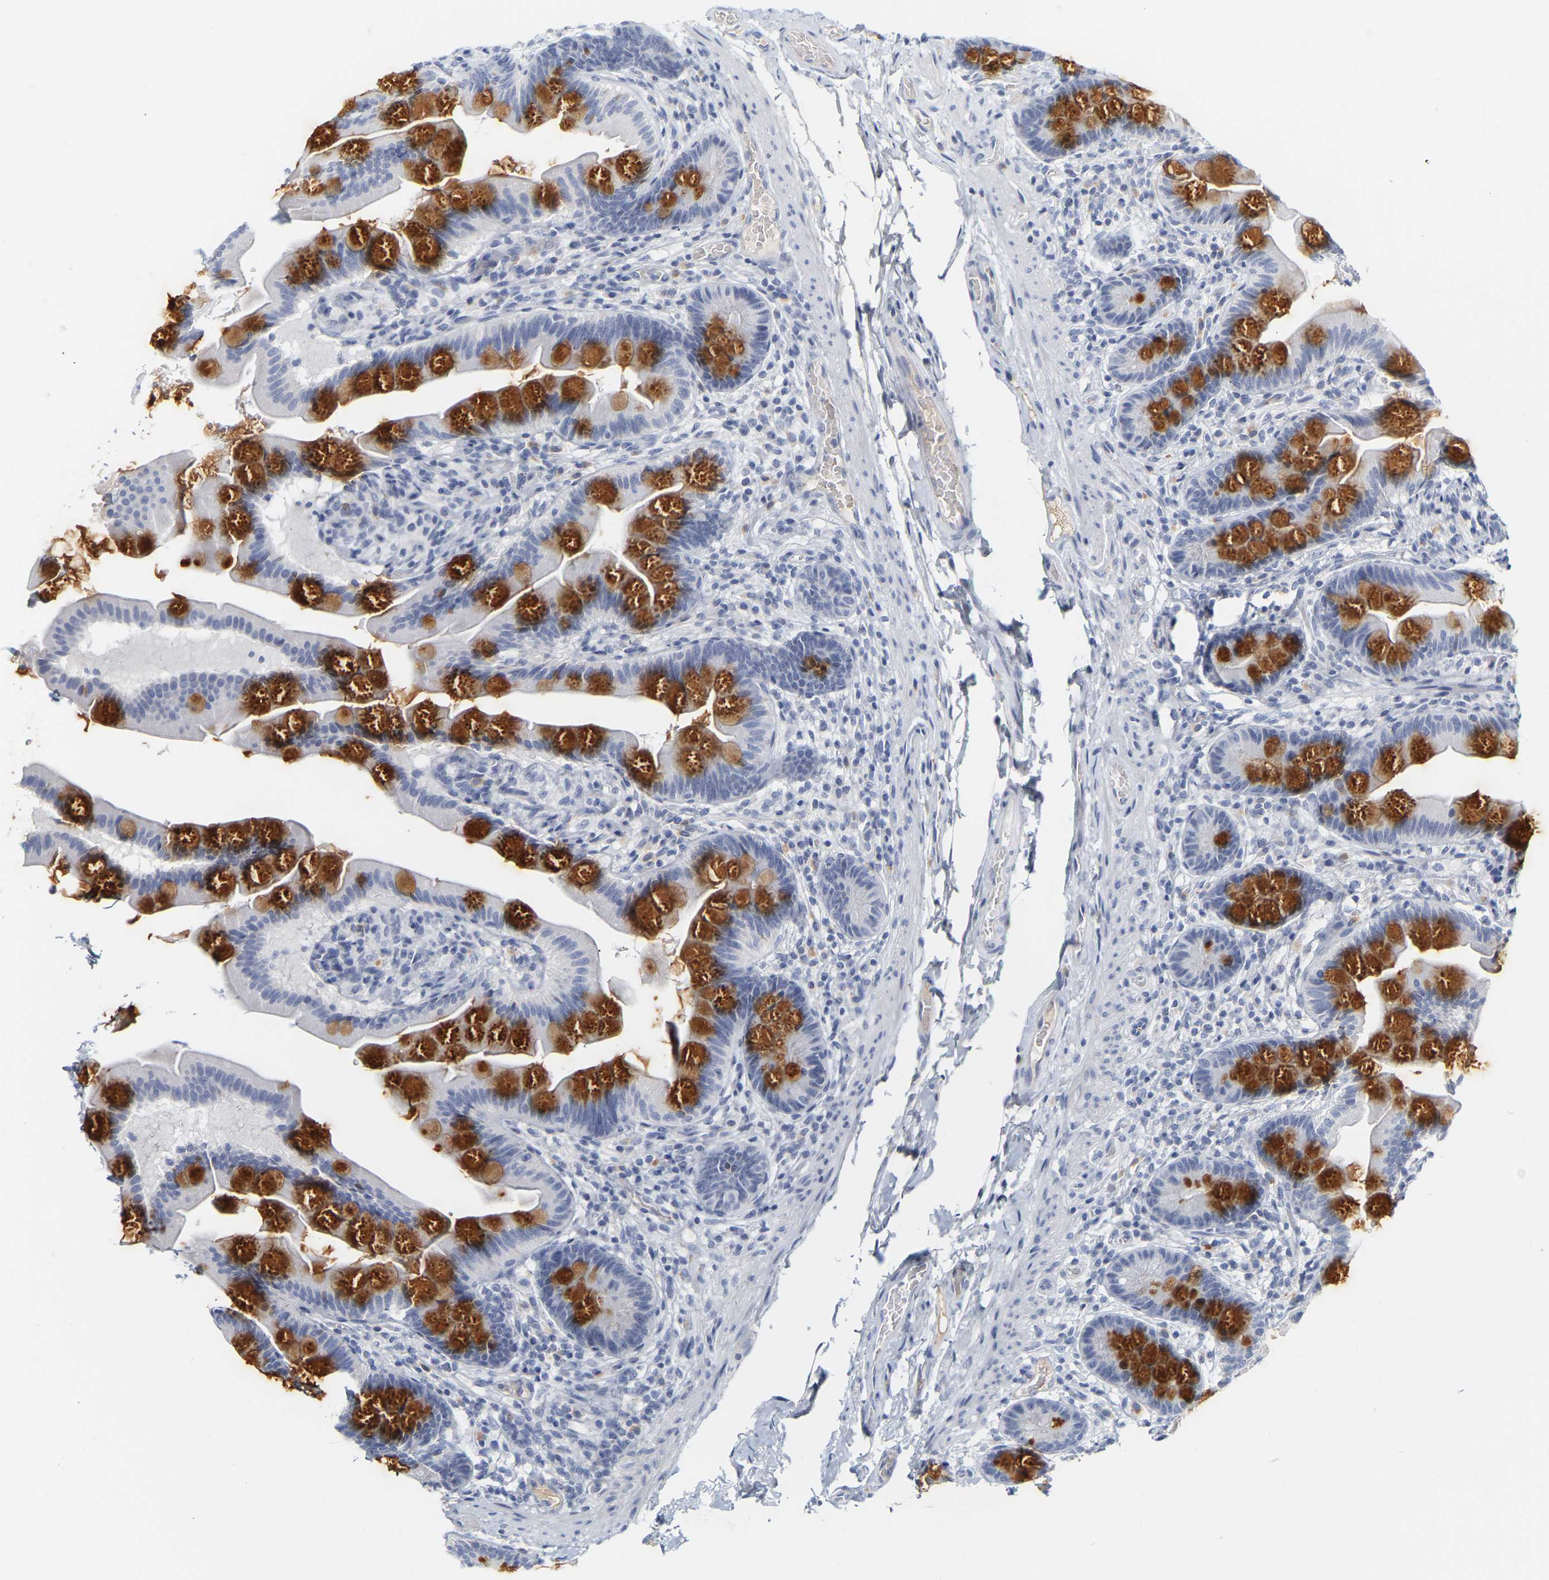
{"staining": {"intensity": "strong", "quantity": "25%-75%", "location": "cytoplasmic/membranous"}, "tissue": "small intestine", "cell_type": "Glandular cells", "image_type": "normal", "snomed": [{"axis": "morphology", "description": "Normal tissue, NOS"}, {"axis": "topography", "description": "Small intestine"}], "caption": "High-magnification brightfield microscopy of benign small intestine stained with DAB (3,3'-diaminobenzidine) (brown) and counterstained with hematoxylin (blue). glandular cells exhibit strong cytoplasmic/membranous staining is appreciated in approximately25%-75% of cells. The staining was performed using DAB to visualize the protein expression in brown, while the nuclei were stained in blue with hematoxylin (Magnification: 20x).", "gene": "GNAS", "patient": {"sex": "female", "age": 56}}